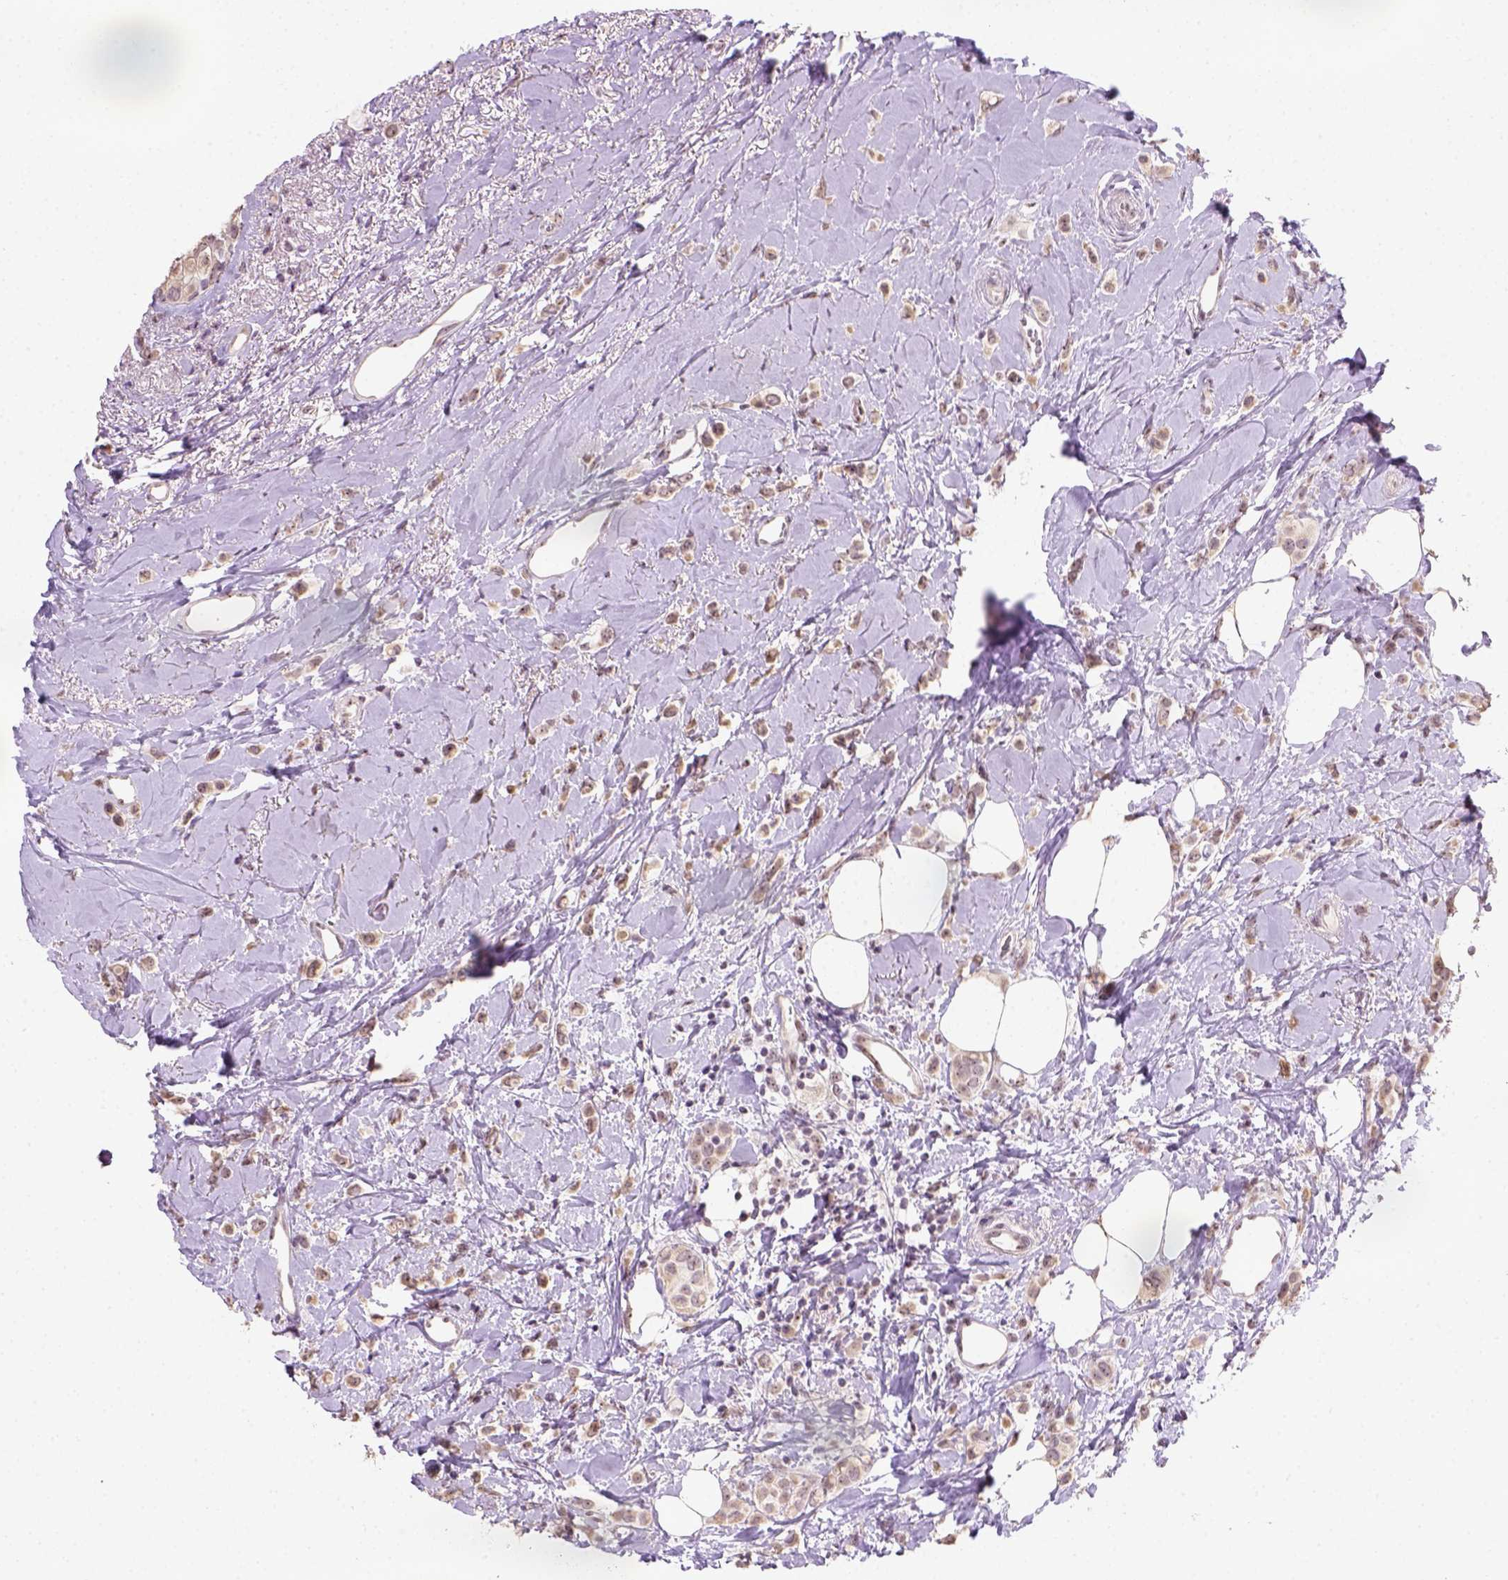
{"staining": {"intensity": "moderate", "quantity": ">75%", "location": "cytoplasmic/membranous"}, "tissue": "breast cancer", "cell_type": "Tumor cells", "image_type": "cancer", "snomed": [{"axis": "morphology", "description": "Lobular carcinoma"}, {"axis": "topography", "description": "Breast"}], "caption": "Breast cancer was stained to show a protein in brown. There is medium levels of moderate cytoplasmic/membranous expression in about >75% of tumor cells.", "gene": "DDX50", "patient": {"sex": "female", "age": 66}}